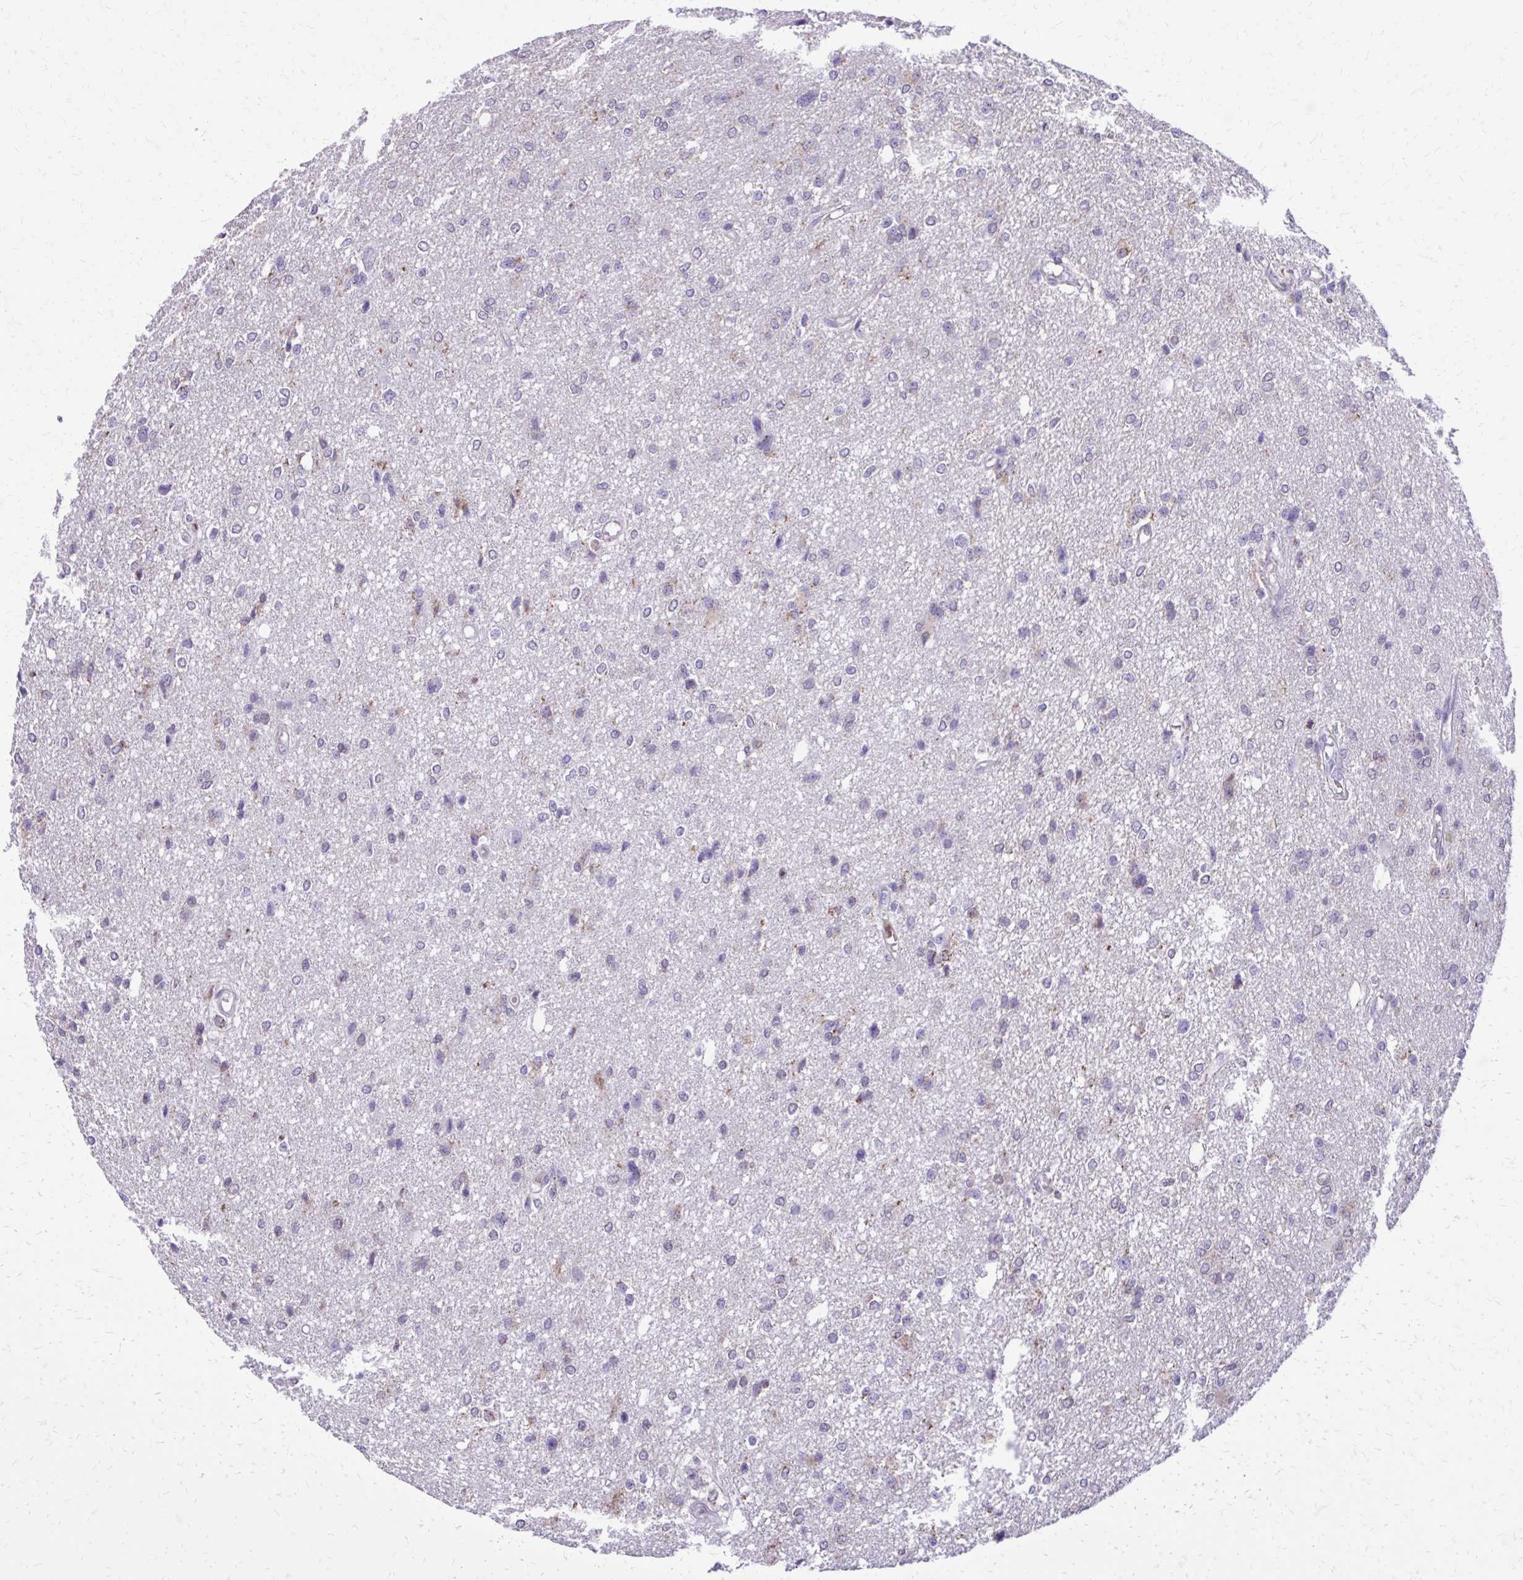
{"staining": {"intensity": "negative", "quantity": "none", "location": "none"}, "tissue": "glioma", "cell_type": "Tumor cells", "image_type": "cancer", "snomed": [{"axis": "morphology", "description": "Glioma, malignant, Low grade"}, {"axis": "topography", "description": "Brain"}], "caption": "Immunohistochemistry photomicrograph of malignant glioma (low-grade) stained for a protein (brown), which displays no expression in tumor cells.", "gene": "CAT", "patient": {"sex": "male", "age": 26}}